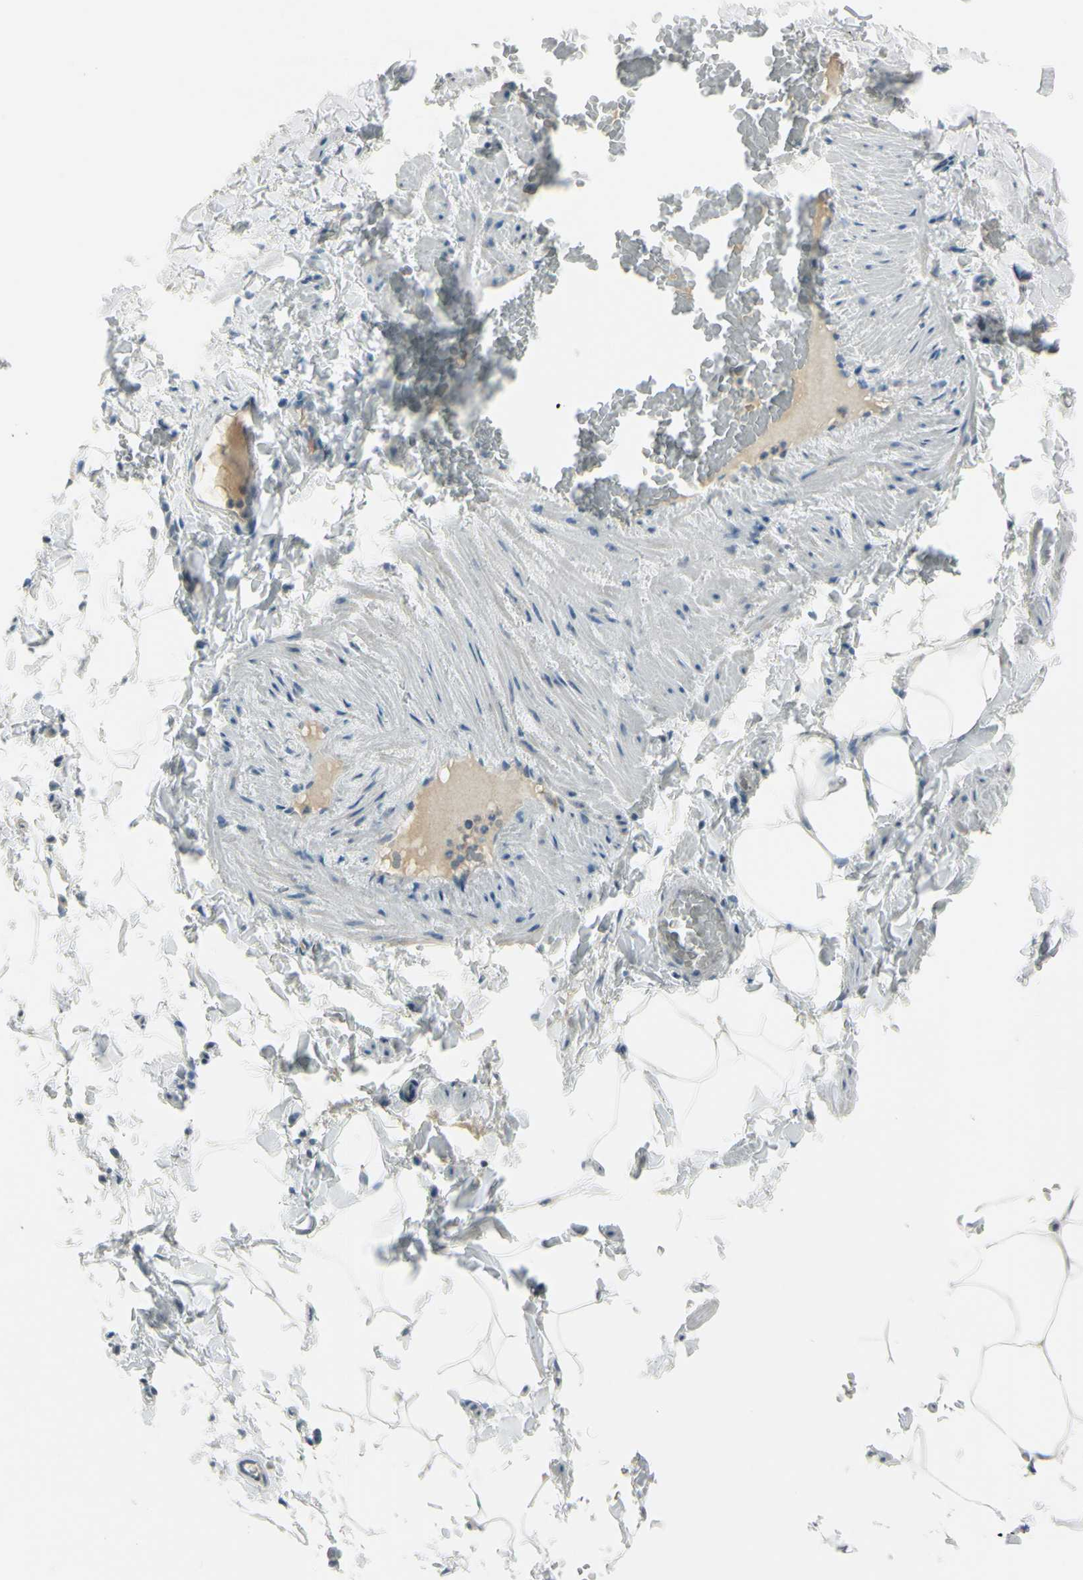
{"staining": {"intensity": "negative", "quantity": "none", "location": "none"}, "tissue": "adipose tissue", "cell_type": "Adipocytes", "image_type": "normal", "snomed": [{"axis": "morphology", "description": "Normal tissue, NOS"}, {"axis": "topography", "description": "Vascular tissue"}], "caption": "Image shows no significant protein expression in adipocytes of normal adipose tissue. Brightfield microscopy of immunohistochemistry (IHC) stained with DAB (3,3'-diaminobenzidine) (brown) and hematoxylin (blue), captured at high magnification.", "gene": "ASB9", "patient": {"sex": "male", "age": 41}}